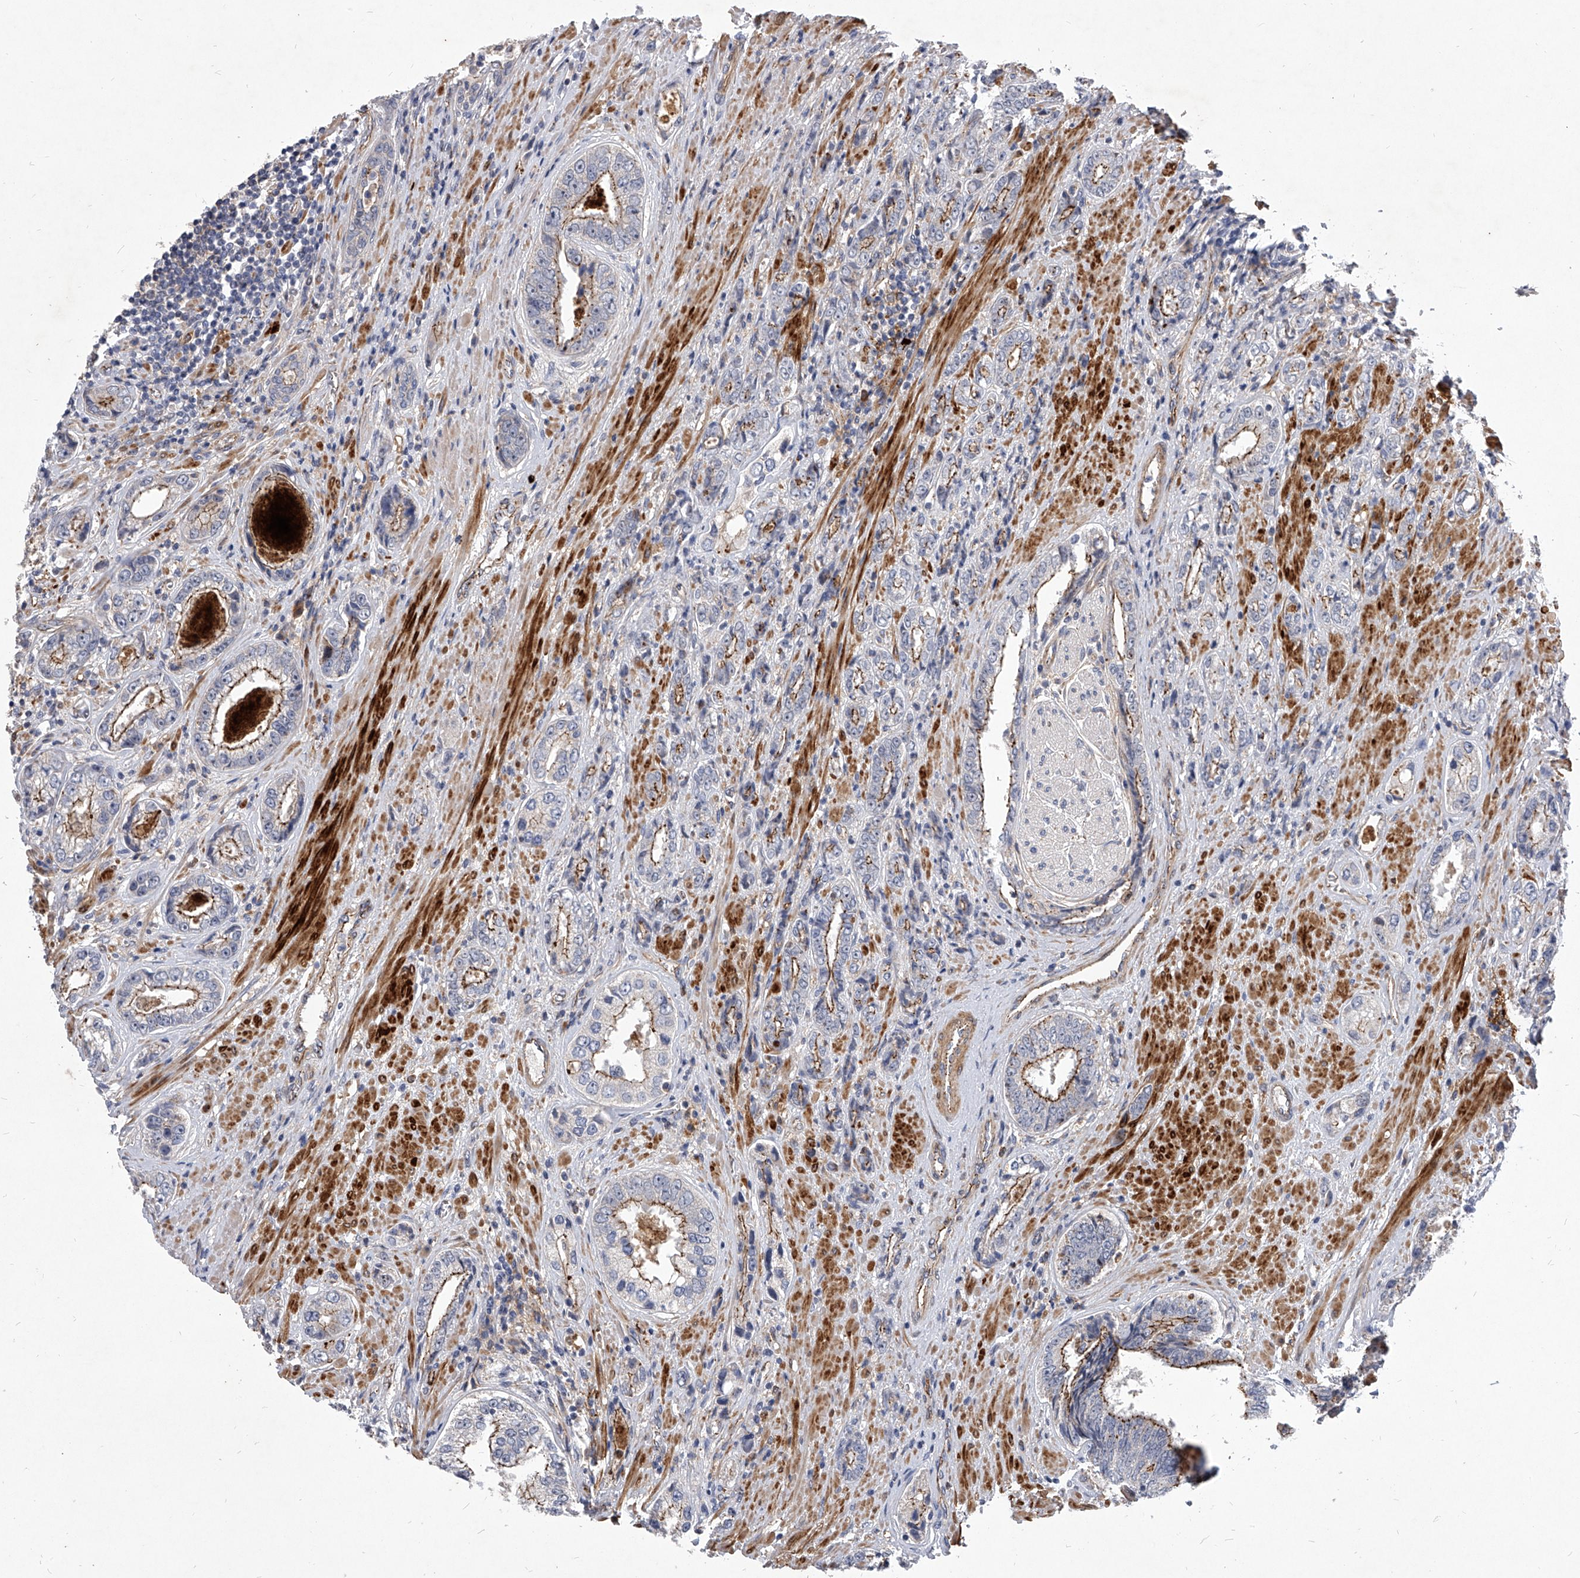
{"staining": {"intensity": "moderate", "quantity": "25%-75%", "location": "cytoplasmic/membranous"}, "tissue": "prostate cancer", "cell_type": "Tumor cells", "image_type": "cancer", "snomed": [{"axis": "morphology", "description": "Adenocarcinoma, High grade"}, {"axis": "topography", "description": "Prostate"}], "caption": "Protein staining displays moderate cytoplasmic/membranous staining in approximately 25%-75% of tumor cells in prostate cancer.", "gene": "MINDY4", "patient": {"sex": "male", "age": 61}}